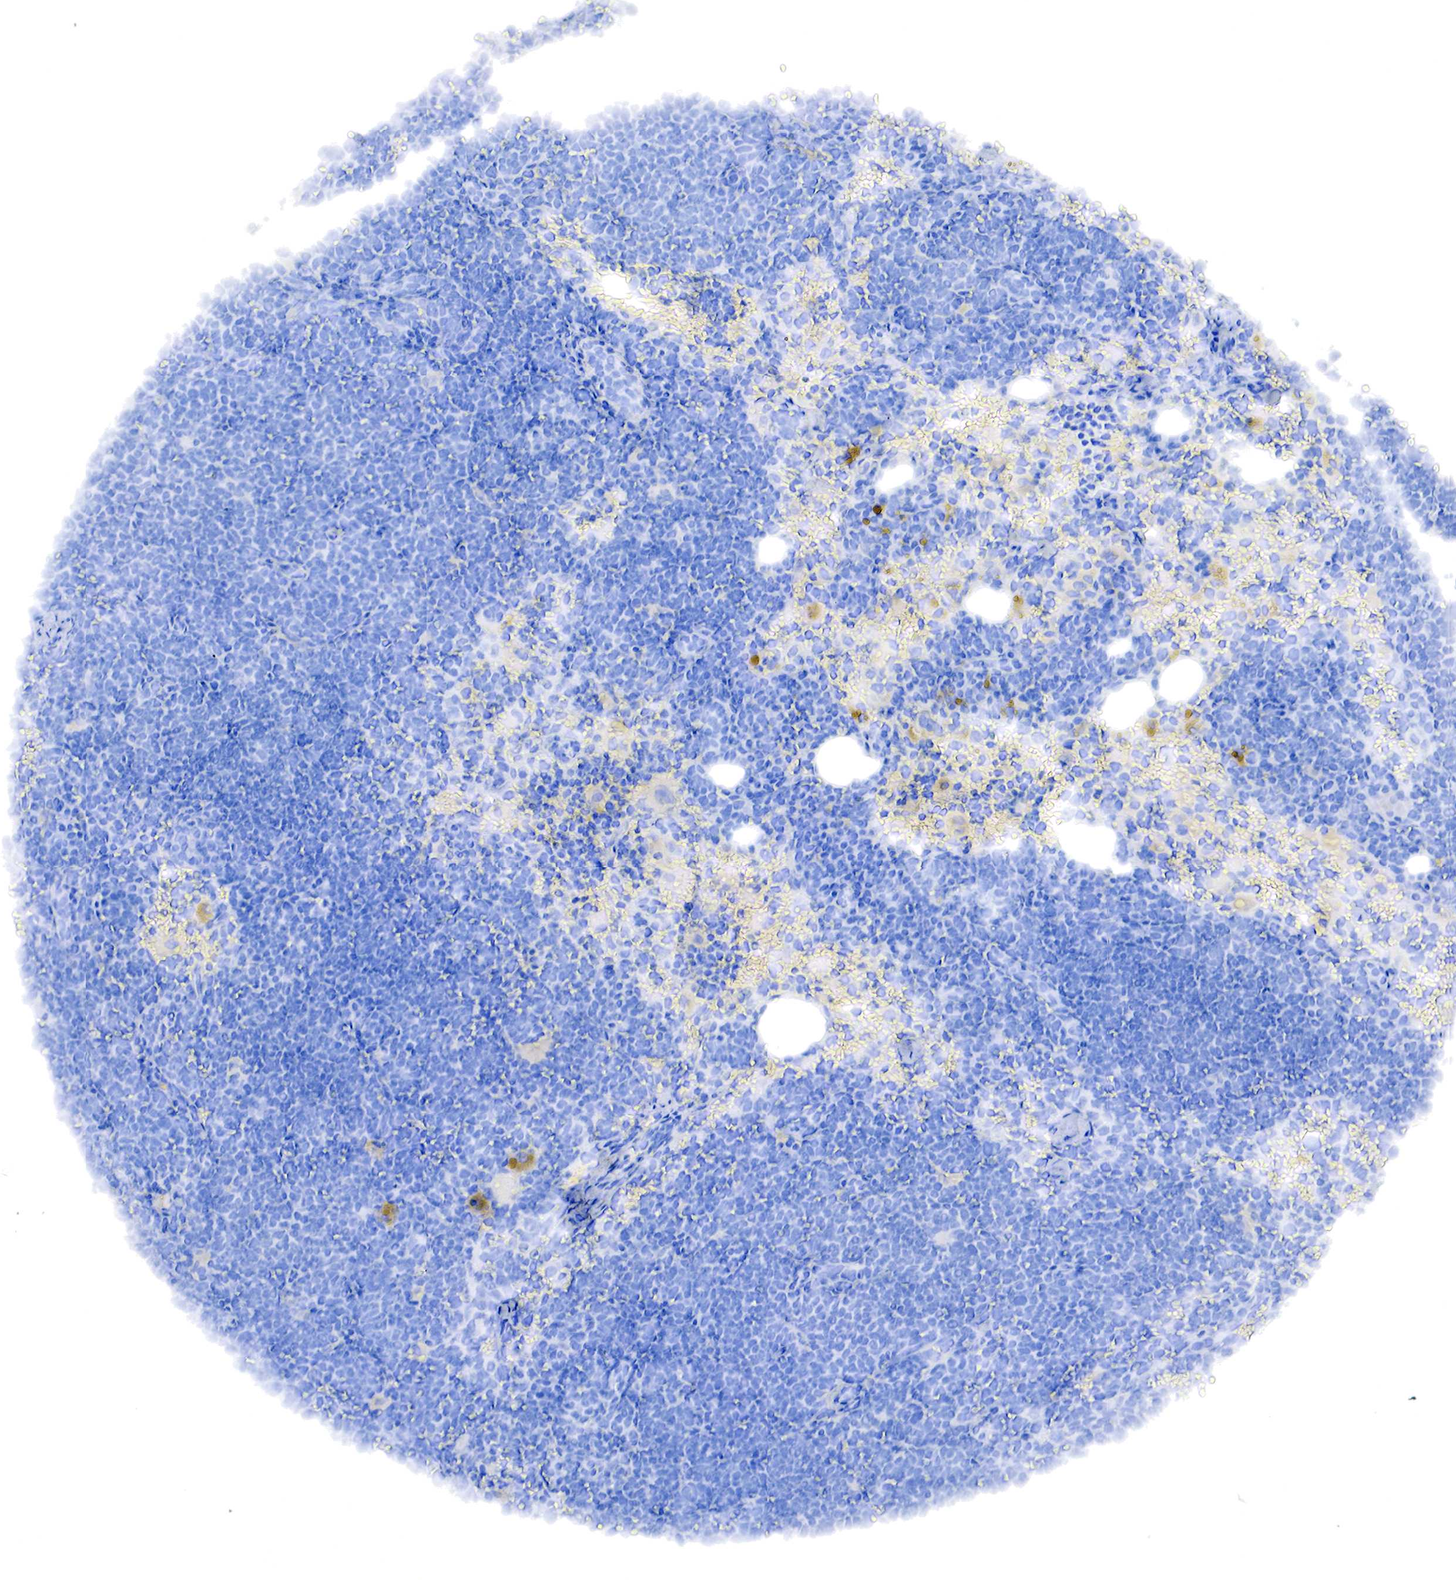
{"staining": {"intensity": "negative", "quantity": "none", "location": "none"}, "tissue": "lymphoma", "cell_type": "Tumor cells", "image_type": "cancer", "snomed": [{"axis": "morphology", "description": "Malignant lymphoma, non-Hodgkin's type, High grade"}, {"axis": "topography", "description": "Lymph node"}], "caption": "High-grade malignant lymphoma, non-Hodgkin's type stained for a protein using immunohistochemistry shows no expression tumor cells.", "gene": "TPM1", "patient": {"sex": "female", "age": 76}}